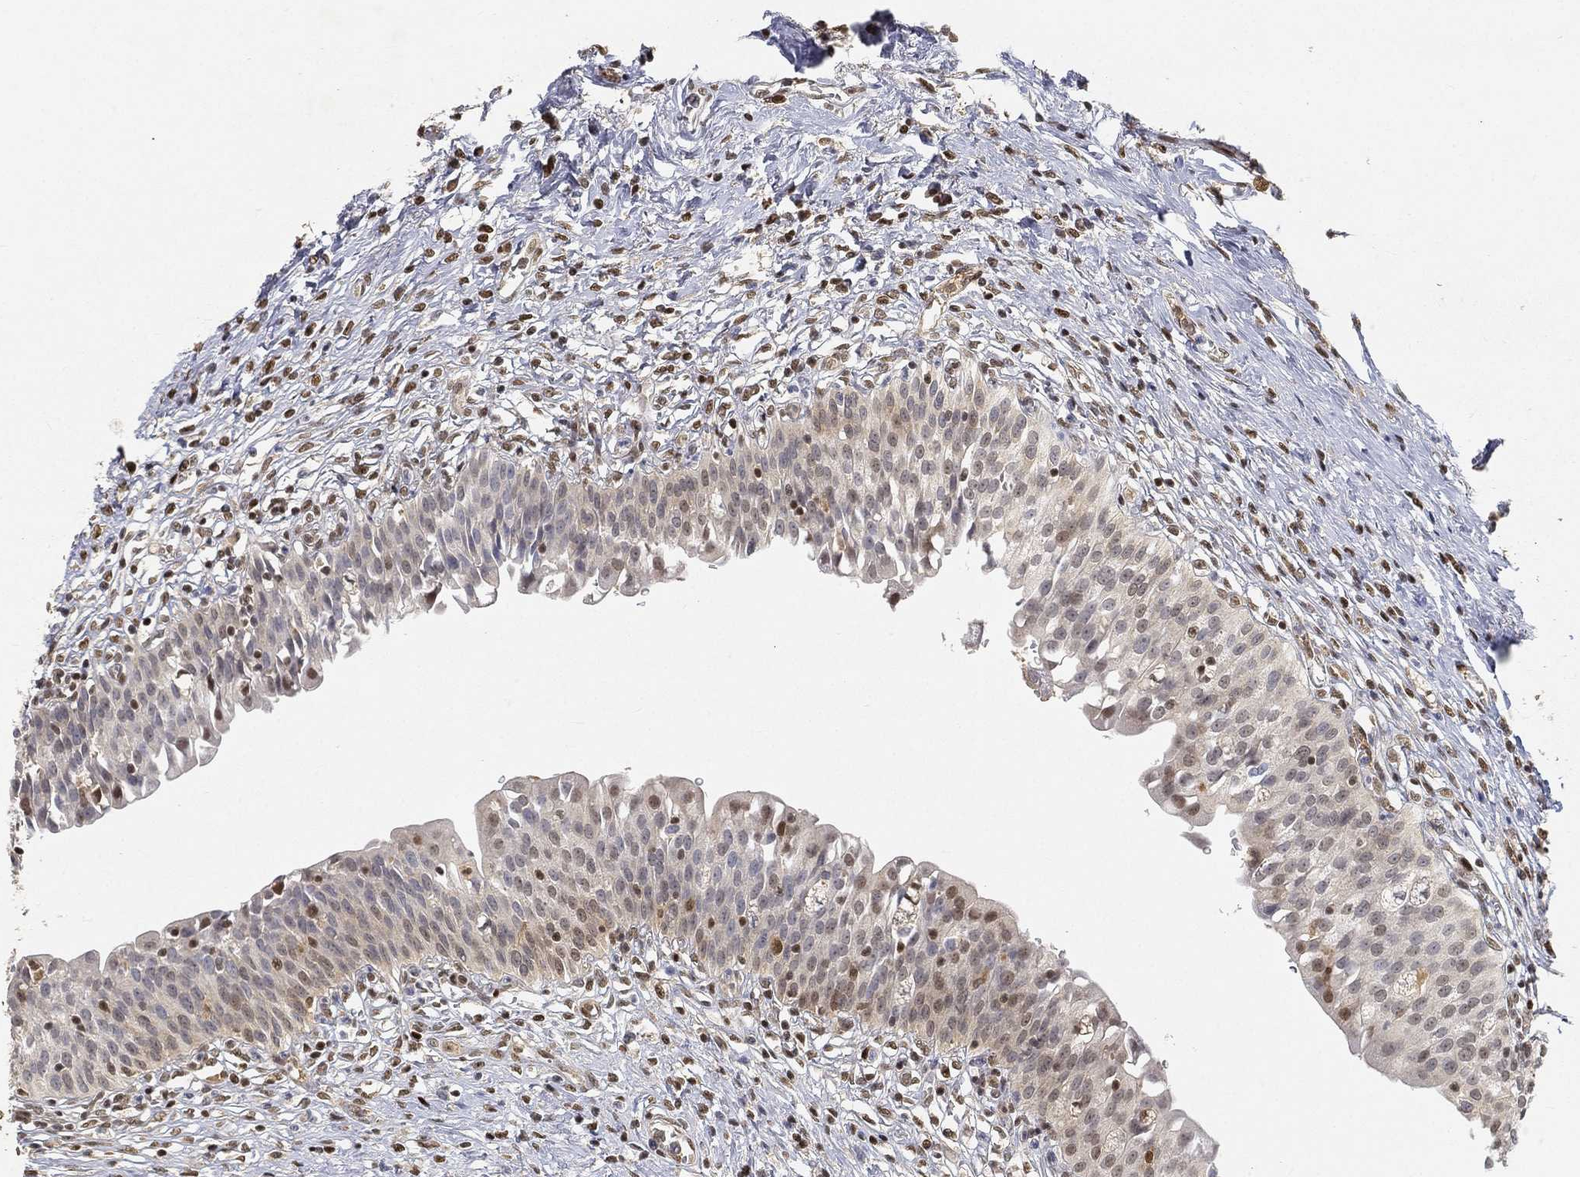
{"staining": {"intensity": "weak", "quantity": "<25%", "location": "nuclear"}, "tissue": "urinary bladder", "cell_type": "Urothelial cells", "image_type": "normal", "snomed": [{"axis": "morphology", "description": "Normal tissue, NOS"}, {"axis": "topography", "description": "Urinary bladder"}], "caption": "Immunohistochemistry histopathology image of unremarkable urinary bladder stained for a protein (brown), which shows no expression in urothelial cells. (Brightfield microscopy of DAB immunohistochemistry (IHC) at high magnification).", "gene": "CRTC3", "patient": {"sex": "male", "age": 76}}